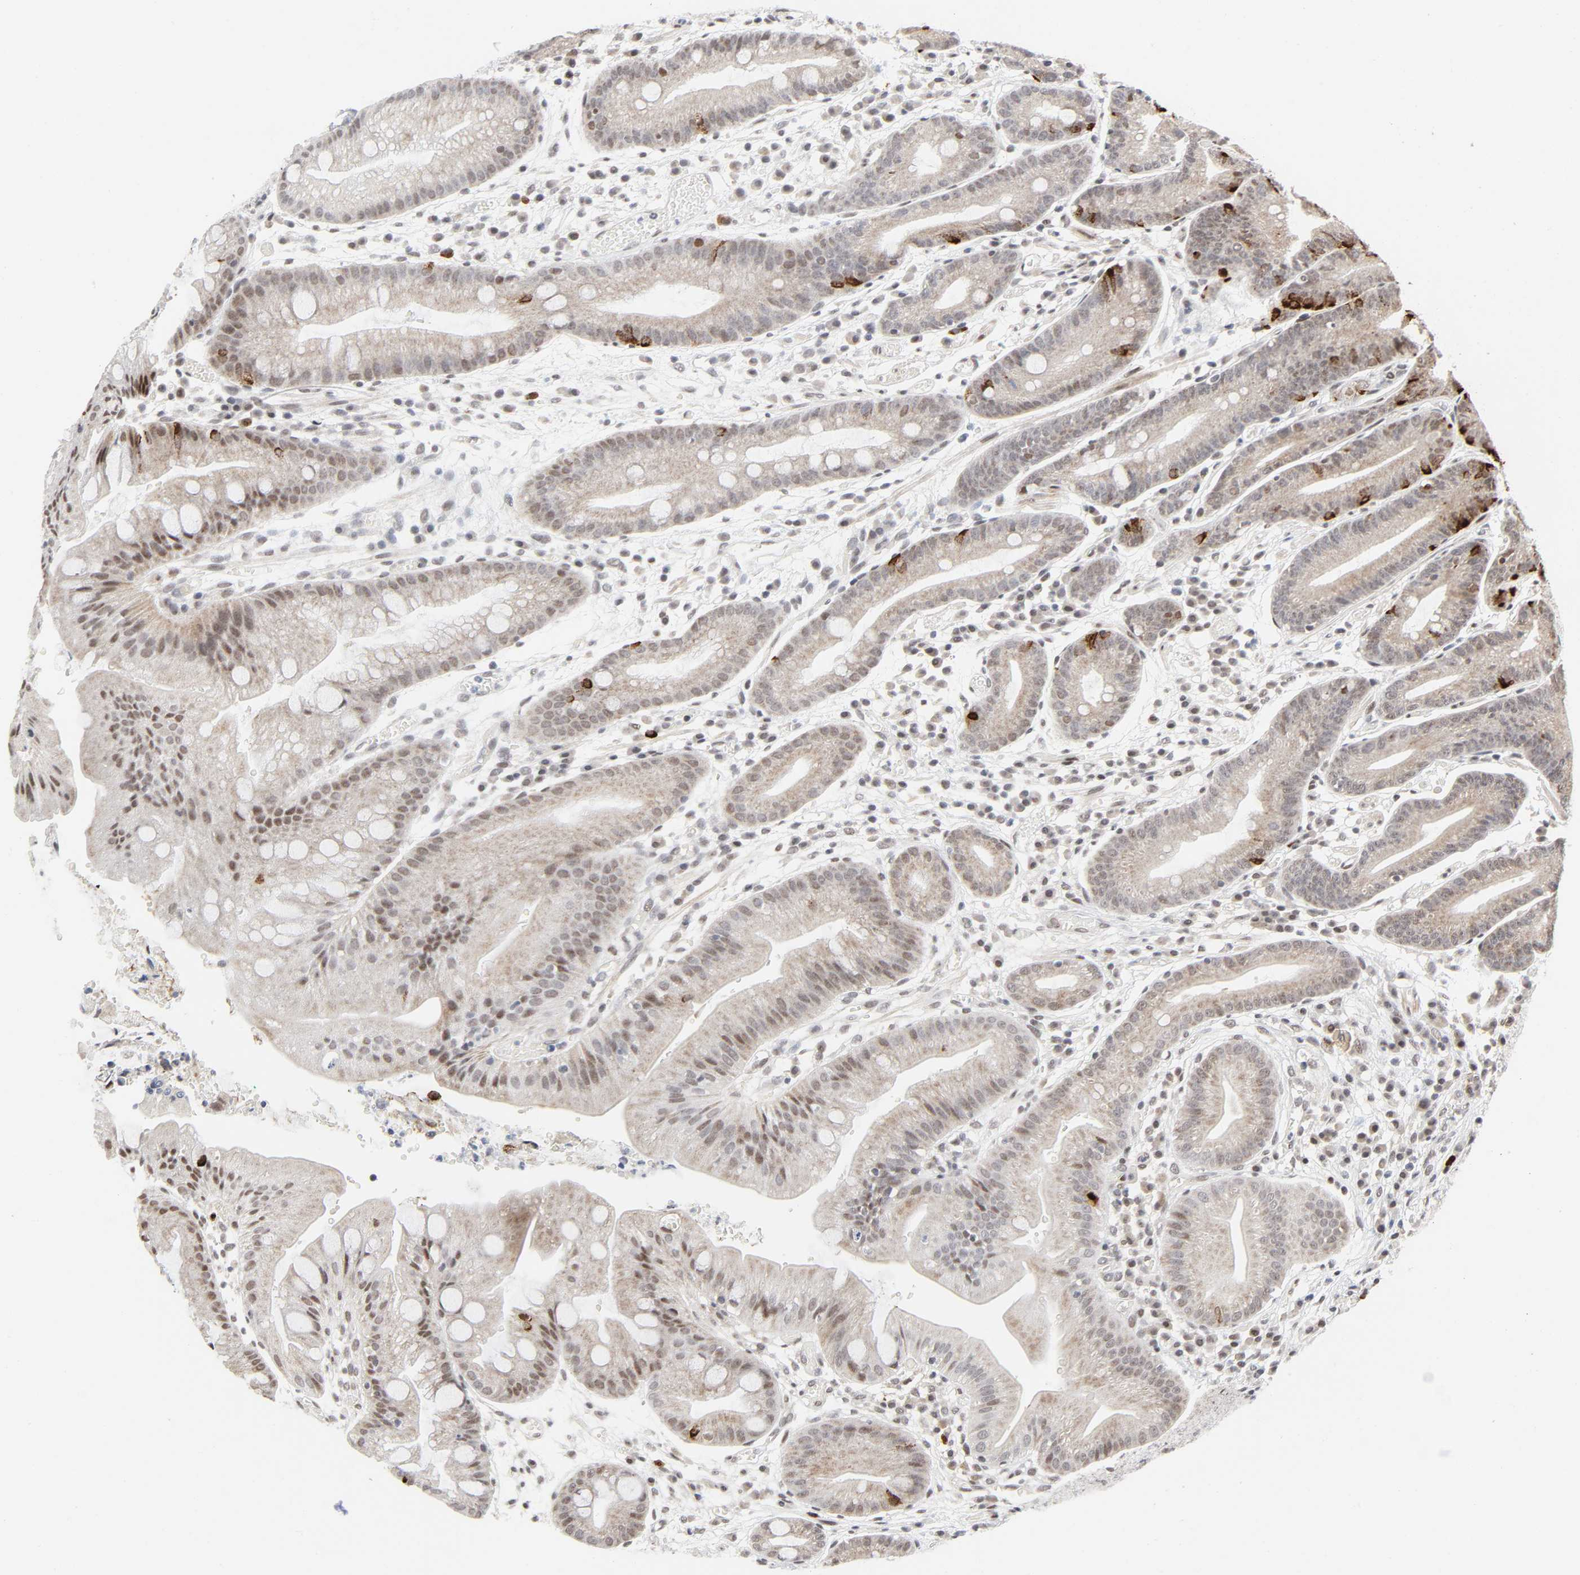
{"staining": {"intensity": "moderate", "quantity": "25%-75%", "location": "nuclear"}, "tissue": "stomach", "cell_type": "Glandular cells", "image_type": "normal", "snomed": [{"axis": "morphology", "description": "Normal tissue, NOS"}, {"axis": "morphology", "description": "Inflammation, NOS"}, {"axis": "topography", "description": "Stomach, lower"}], "caption": "This image displays normal stomach stained with IHC to label a protein in brown. The nuclear of glandular cells show moderate positivity for the protein. Nuclei are counter-stained blue.", "gene": "ZKSCAN8", "patient": {"sex": "male", "age": 59}}